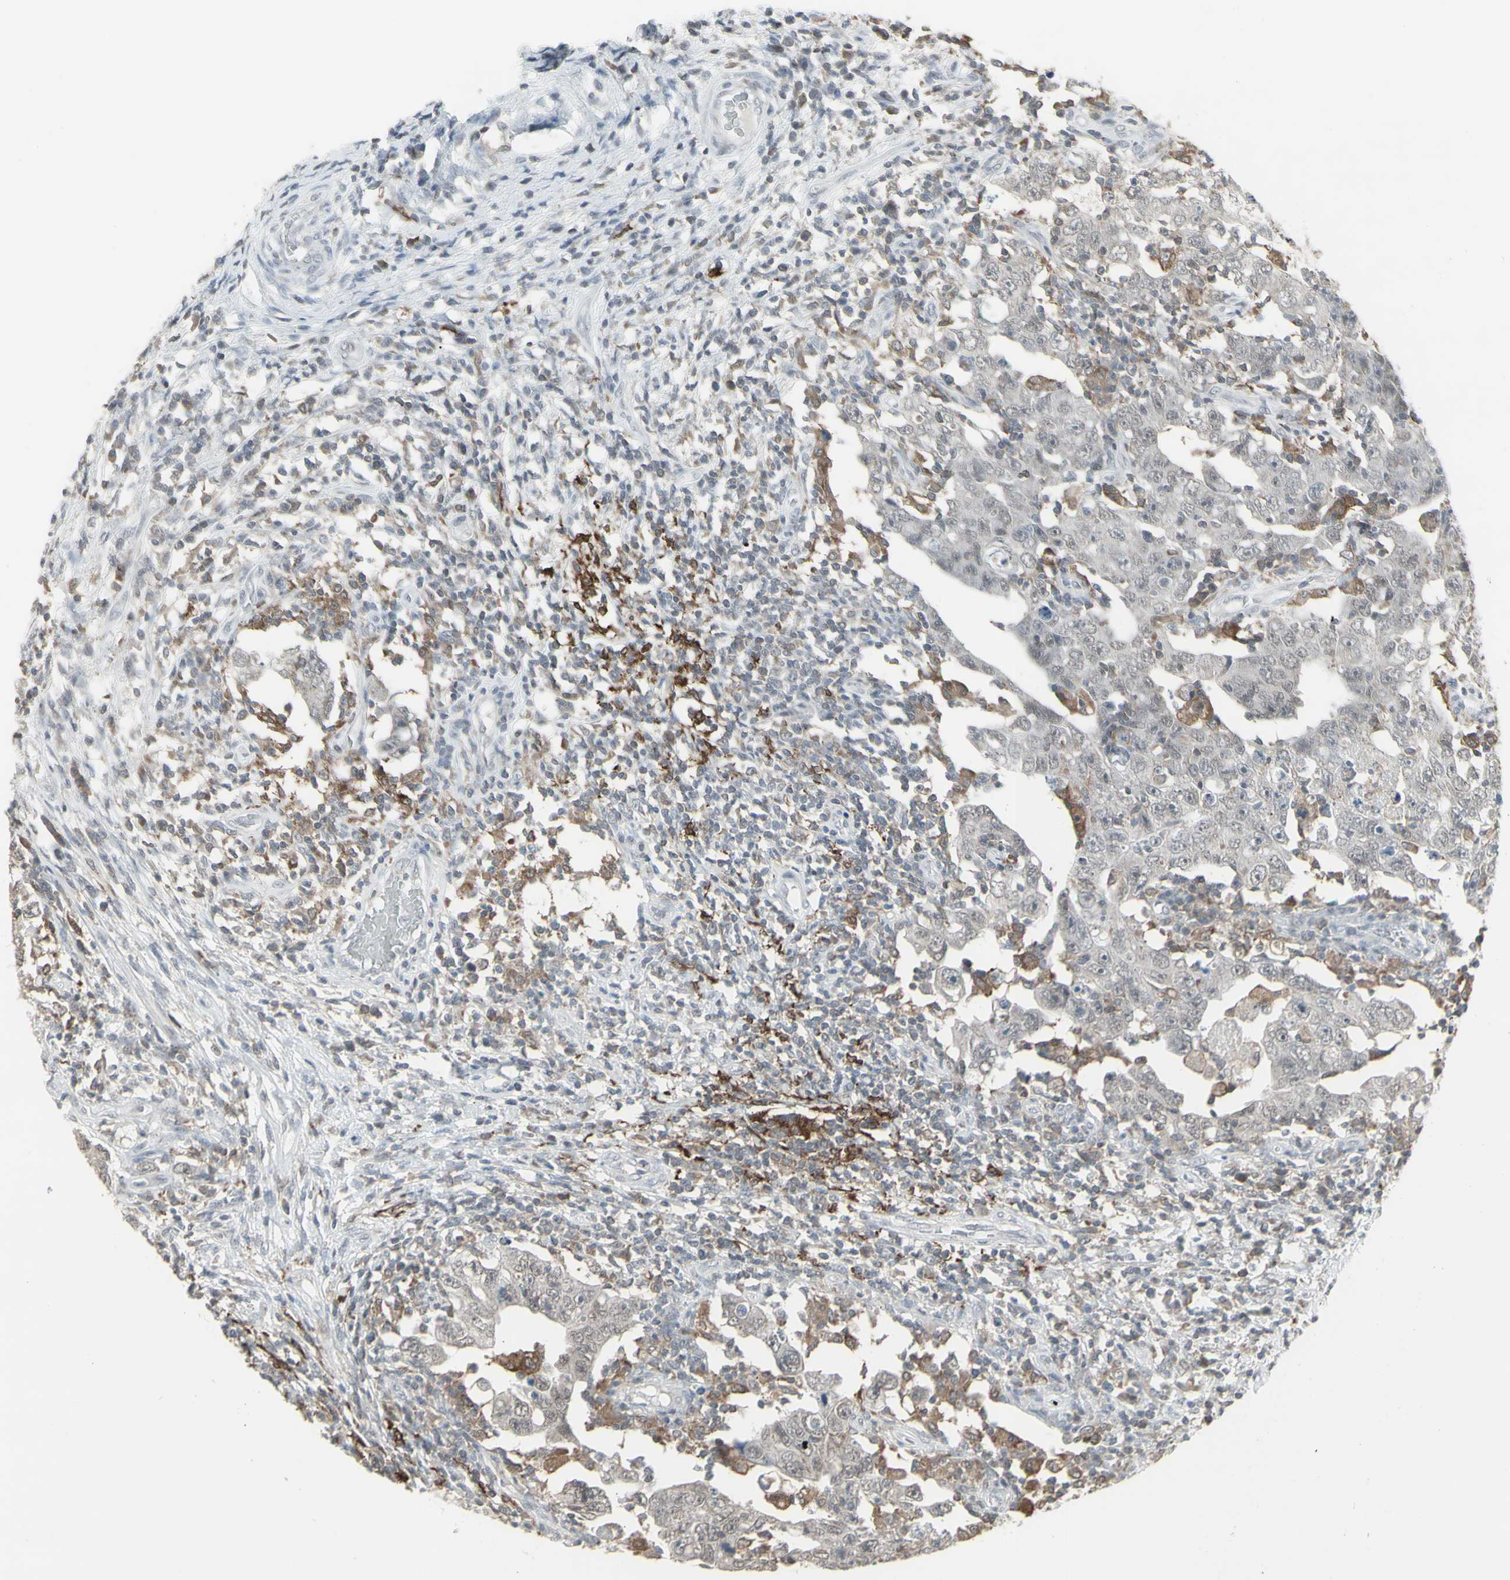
{"staining": {"intensity": "moderate", "quantity": "<25%", "location": "cytoplasmic/membranous"}, "tissue": "testis cancer", "cell_type": "Tumor cells", "image_type": "cancer", "snomed": [{"axis": "morphology", "description": "Carcinoma, Embryonal, NOS"}, {"axis": "topography", "description": "Testis"}], "caption": "Protein expression analysis of embryonal carcinoma (testis) exhibits moderate cytoplasmic/membranous expression in approximately <25% of tumor cells.", "gene": "SAMSN1", "patient": {"sex": "male", "age": 26}}